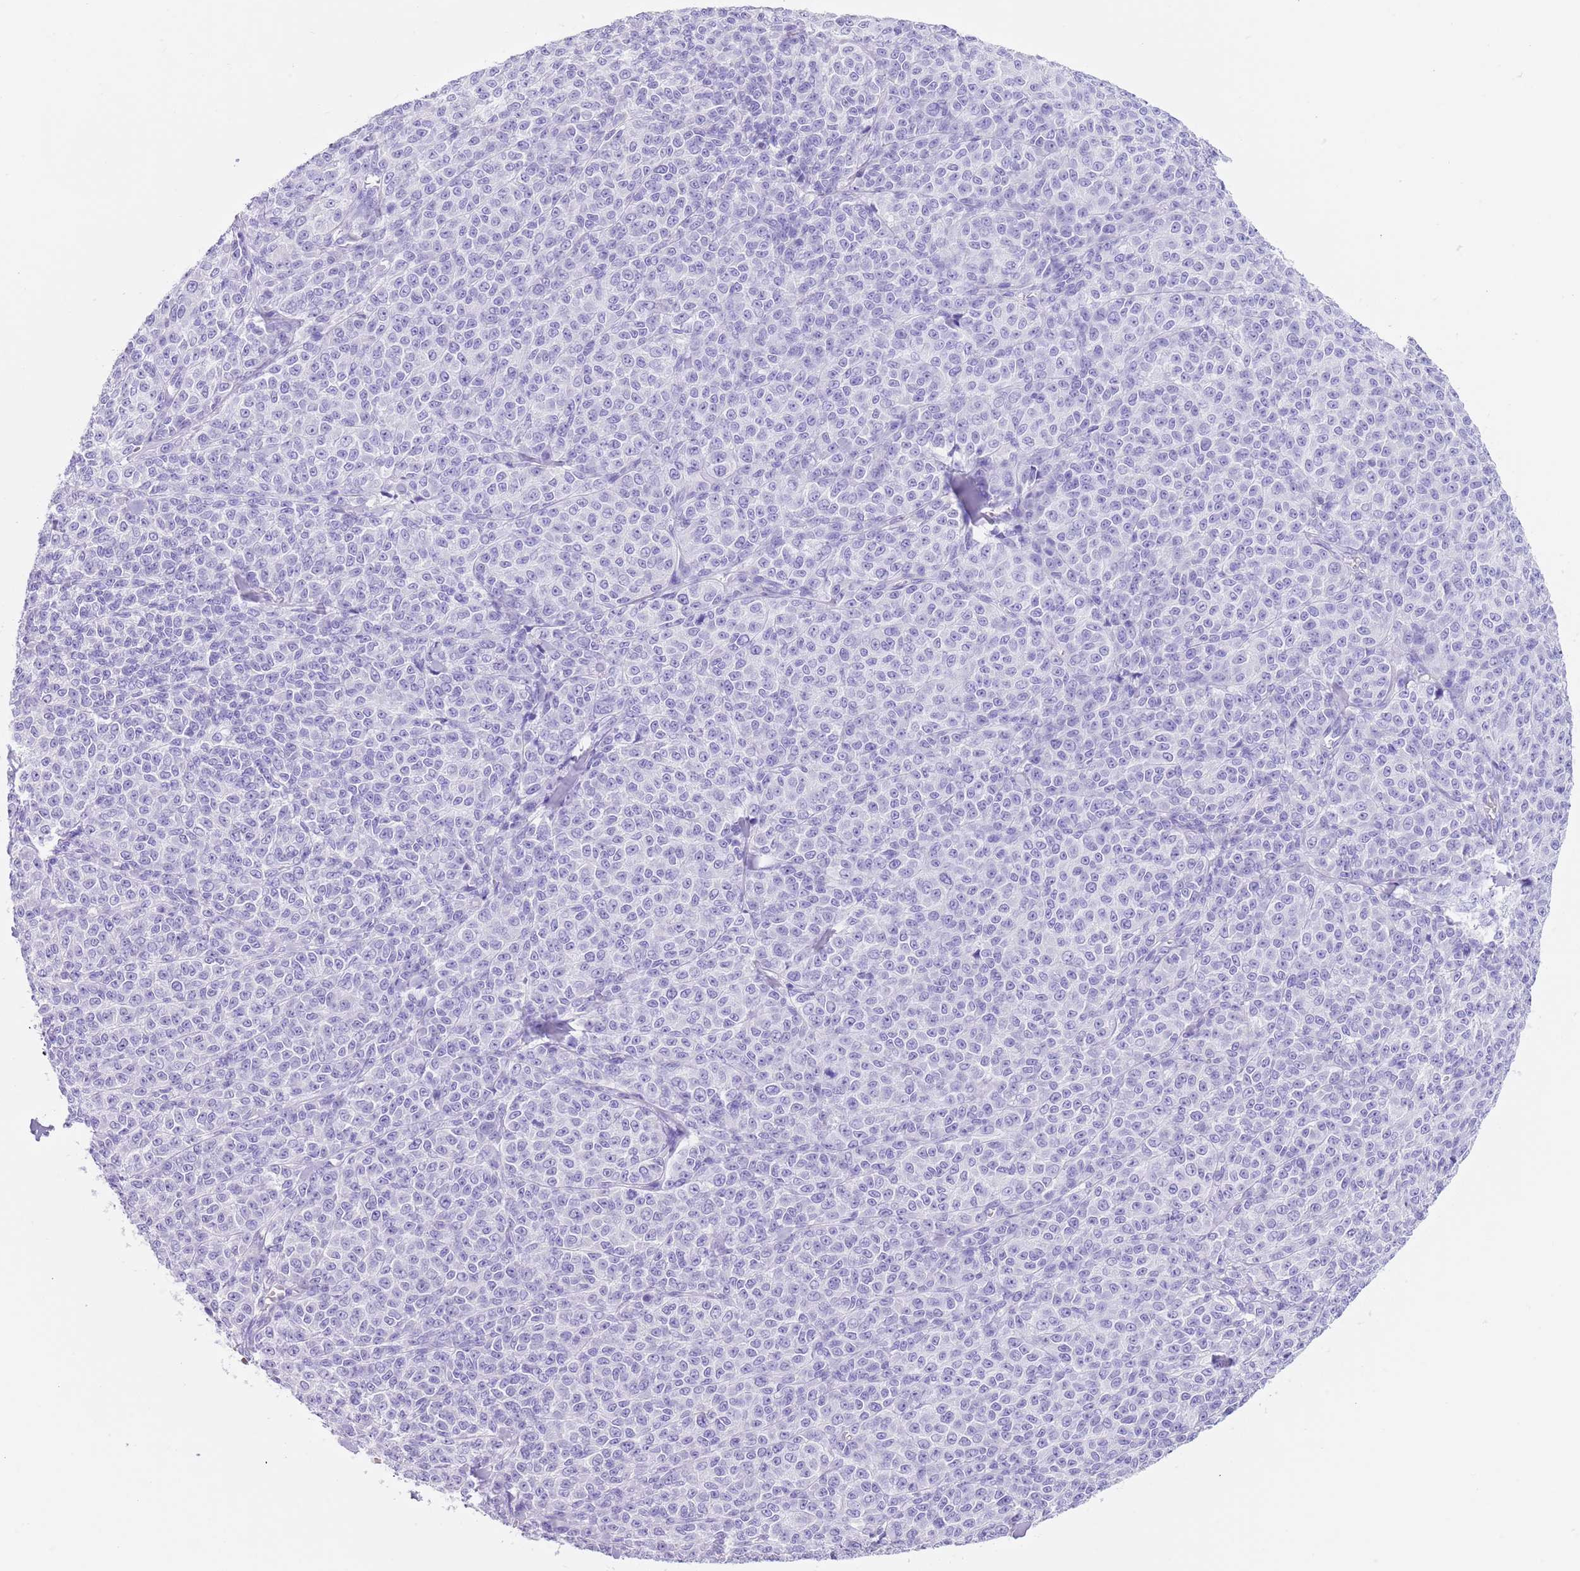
{"staining": {"intensity": "negative", "quantity": "none", "location": "none"}, "tissue": "melanoma", "cell_type": "Tumor cells", "image_type": "cancer", "snomed": [{"axis": "morphology", "description": "Normal tissue, NOS"}, {"axis": "morphology", "description": "Malignant melanoma, NOS"}, {"axis": "topography", "description": "Skin"}], "caption": "Tumor cells are negative for protein expression in human malignant melanoma. (DAB (3,3'-diaminobenzidine) immunohistochemistry (IHC) with hematoxylin counter stain).", "gene": "TMEM185B", "patient": {"sex": "female", "age": 34}}